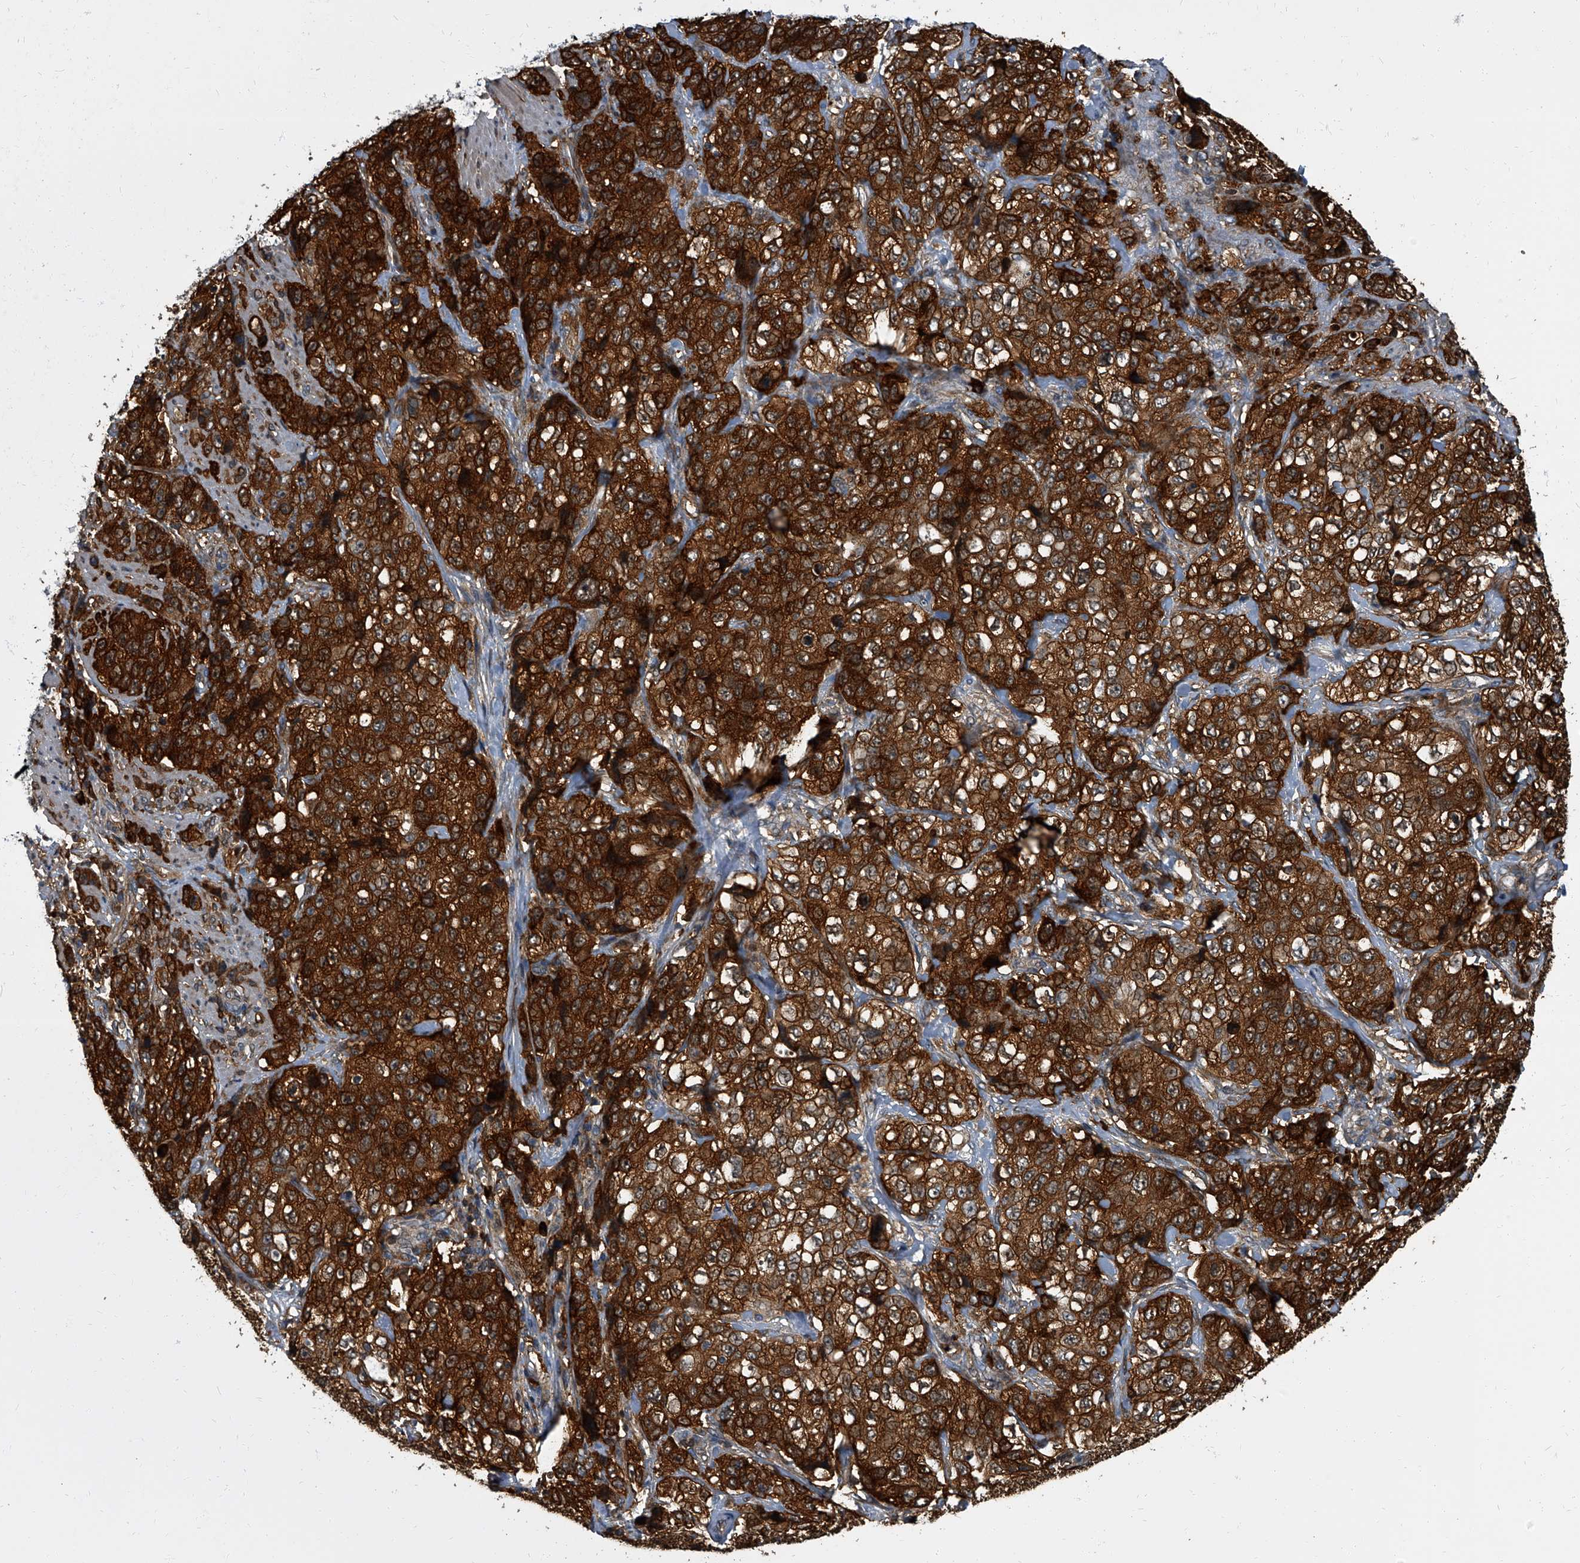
{"staining": {"intensity": "strong", "quantity": ">75%", "location": "cytoplasmic/membranous"}, "tissue": "stomach cancer", "cell_type": "Tumor cells", "image_type": "cancer", "snomed": [{"axis": "morphology", "description": "Adenocarcinoma, NOS"}, {"axis": "topography", "description": "Stomach"}], "caption": "Approximately >75% of tumor cells in human stomach cancer demonstrate strong cytoplasmic/membranous protein positivity as visualized by brown immunohistochemical staining.", "gene": "CDV3", "patient": {"sex": "male", "age": 48}}